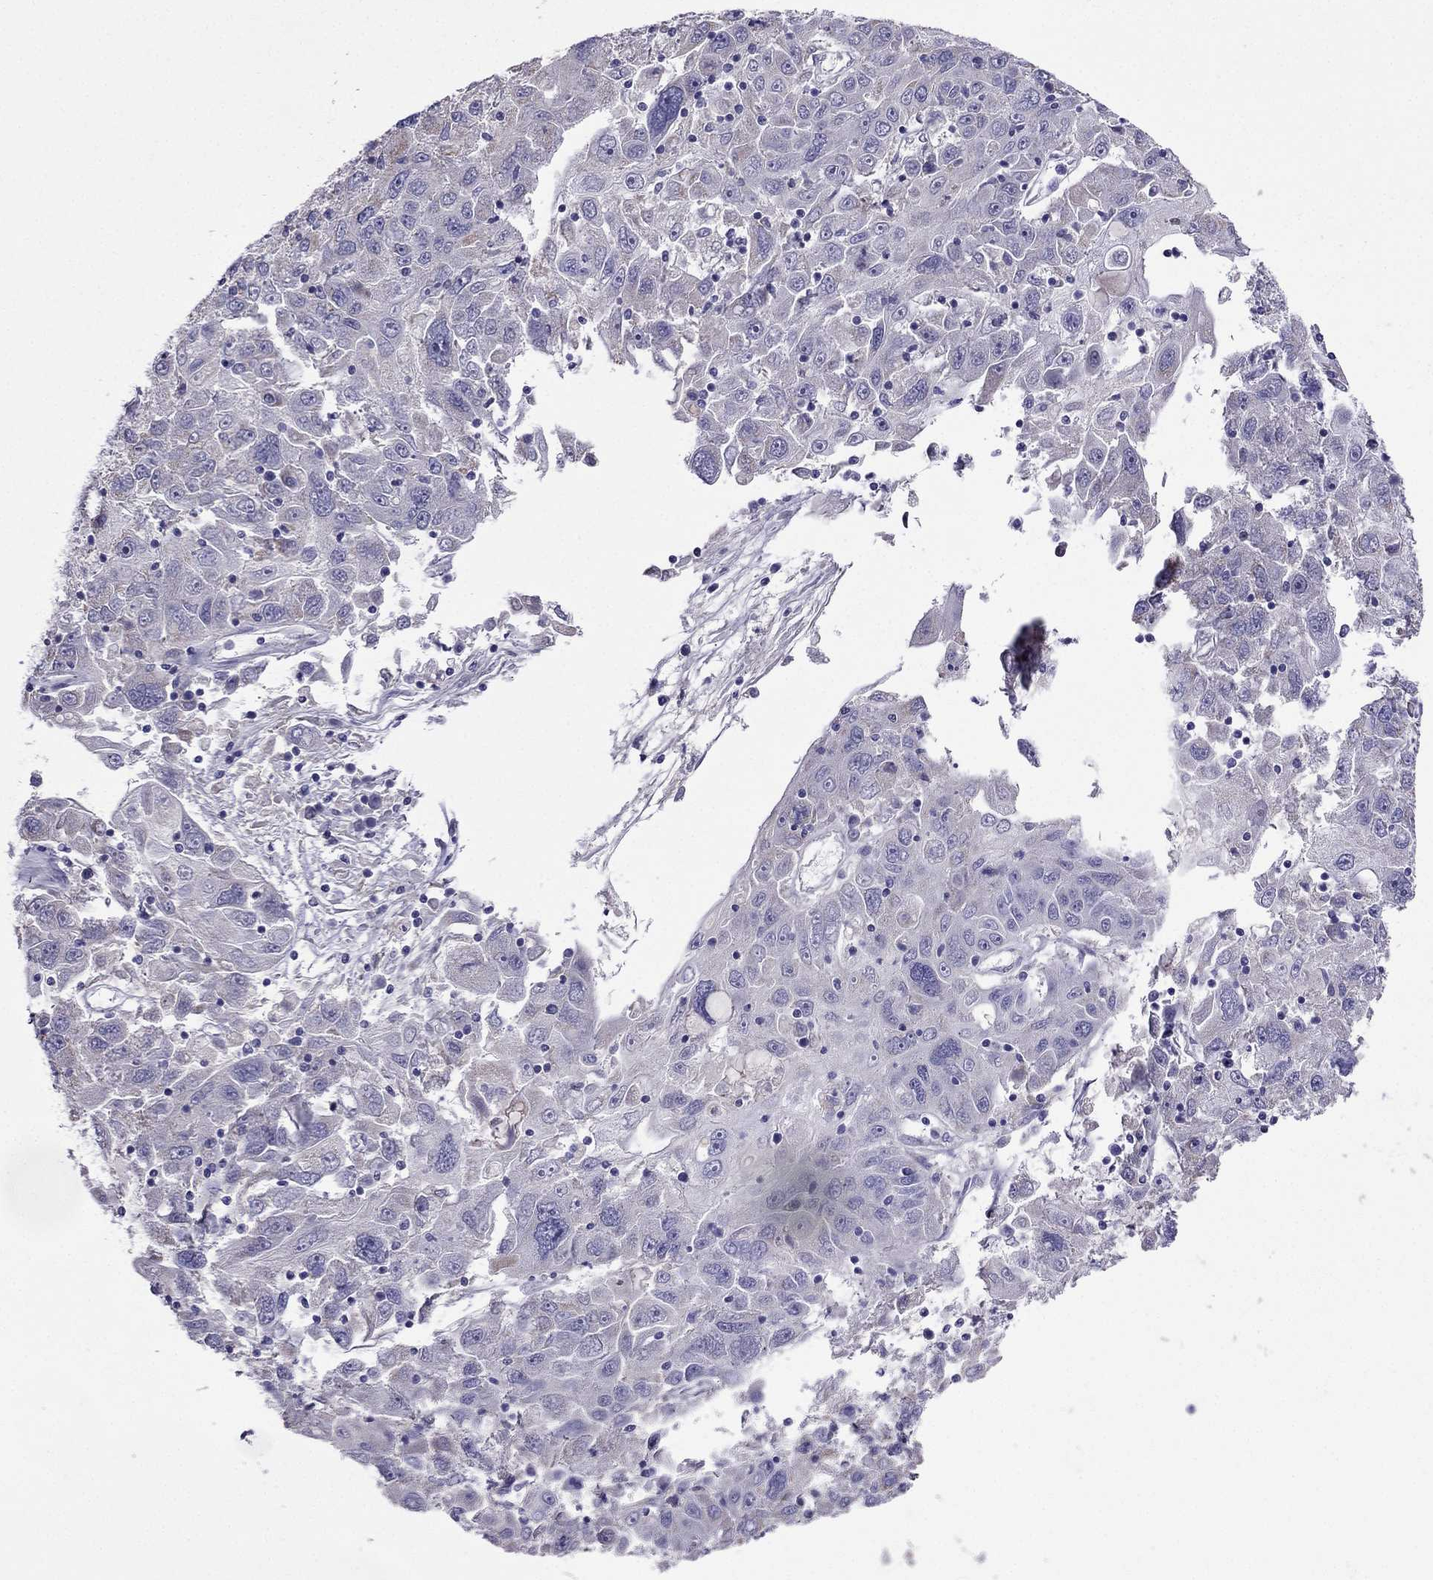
{"staining": {"intensity": "negative", "quantity": "none", "location": "none"}, "tissue": "stomach cancer", "cell_type": "Tumor cells", "image_type": "cancer", "snomed": [{"axis": "morphology", "description": "Adenocarcinoma, NOS"}, {"axis": "topography", "description": "Stomach"}], "caption": "Immunohistochemistry (IHC) of stomach cancer reveals no expression in tumor cells.", "gene": "DSC1", "patient": {"sex": "male", "age": 56}}